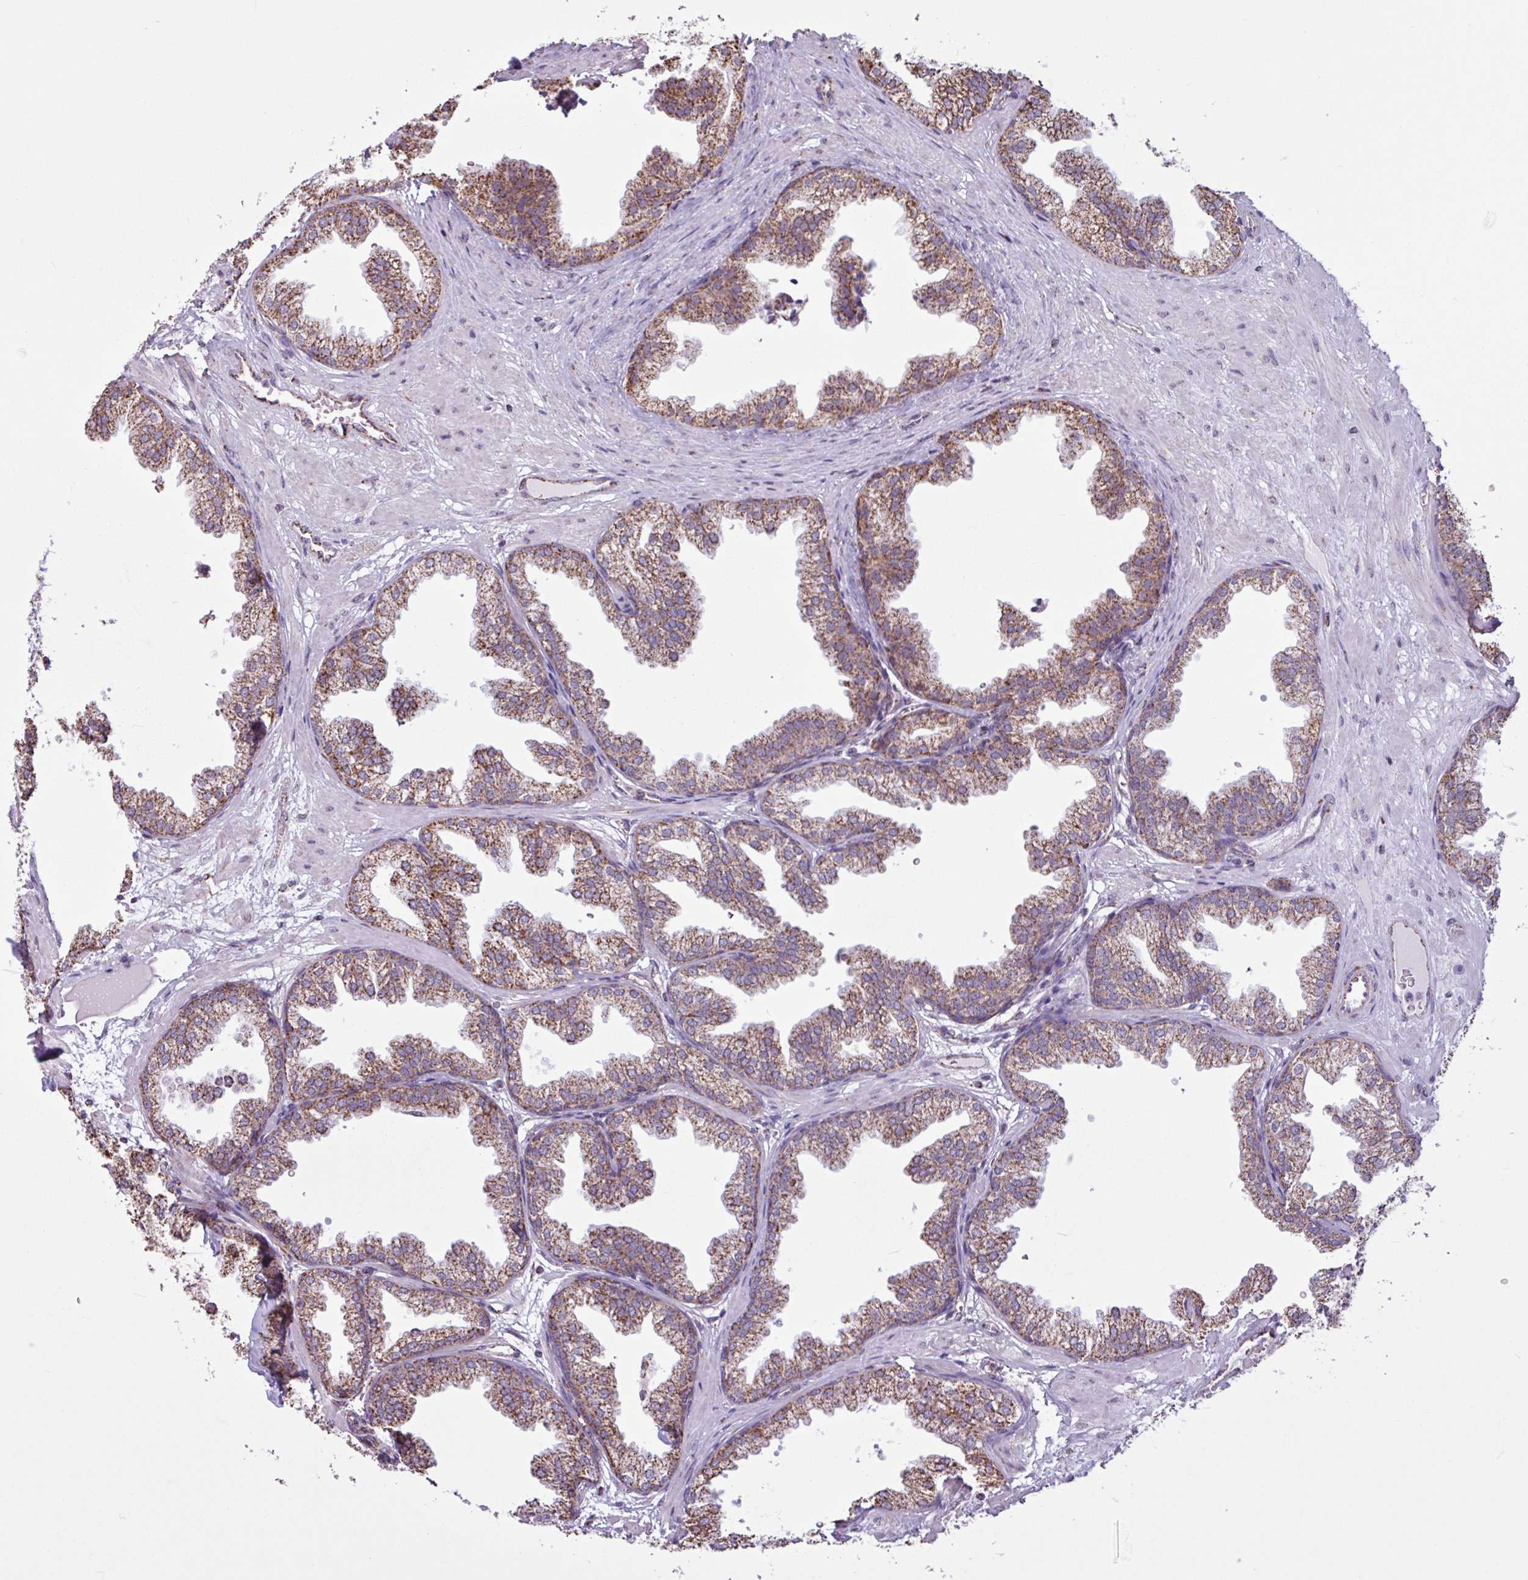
{"staining": {"intensity": "moderate", "quantity": ">75%", "location": "cytoplasmic/membranous"}, "tissue": "prostate", "cell_type": "Glandular cells", "image_type": "normal", "snomed": [{"axis": "morphology", "description": "Normal tissue, NOS"}, {"axis": "topography", "description": "Prostate"}], "caption": "A high-resolution photomicrograph shows immunohistochemistry staining of normal prostate, which displays moderate cytoplasmic/membranous expression in about >75% of glandular cells. (DAB (3,3'-diaminobenzidine) = brown stain, brightfield microscopy at high magnification).", "gene": "ALG8", "patient": {"sex": "male", "age": 37}}